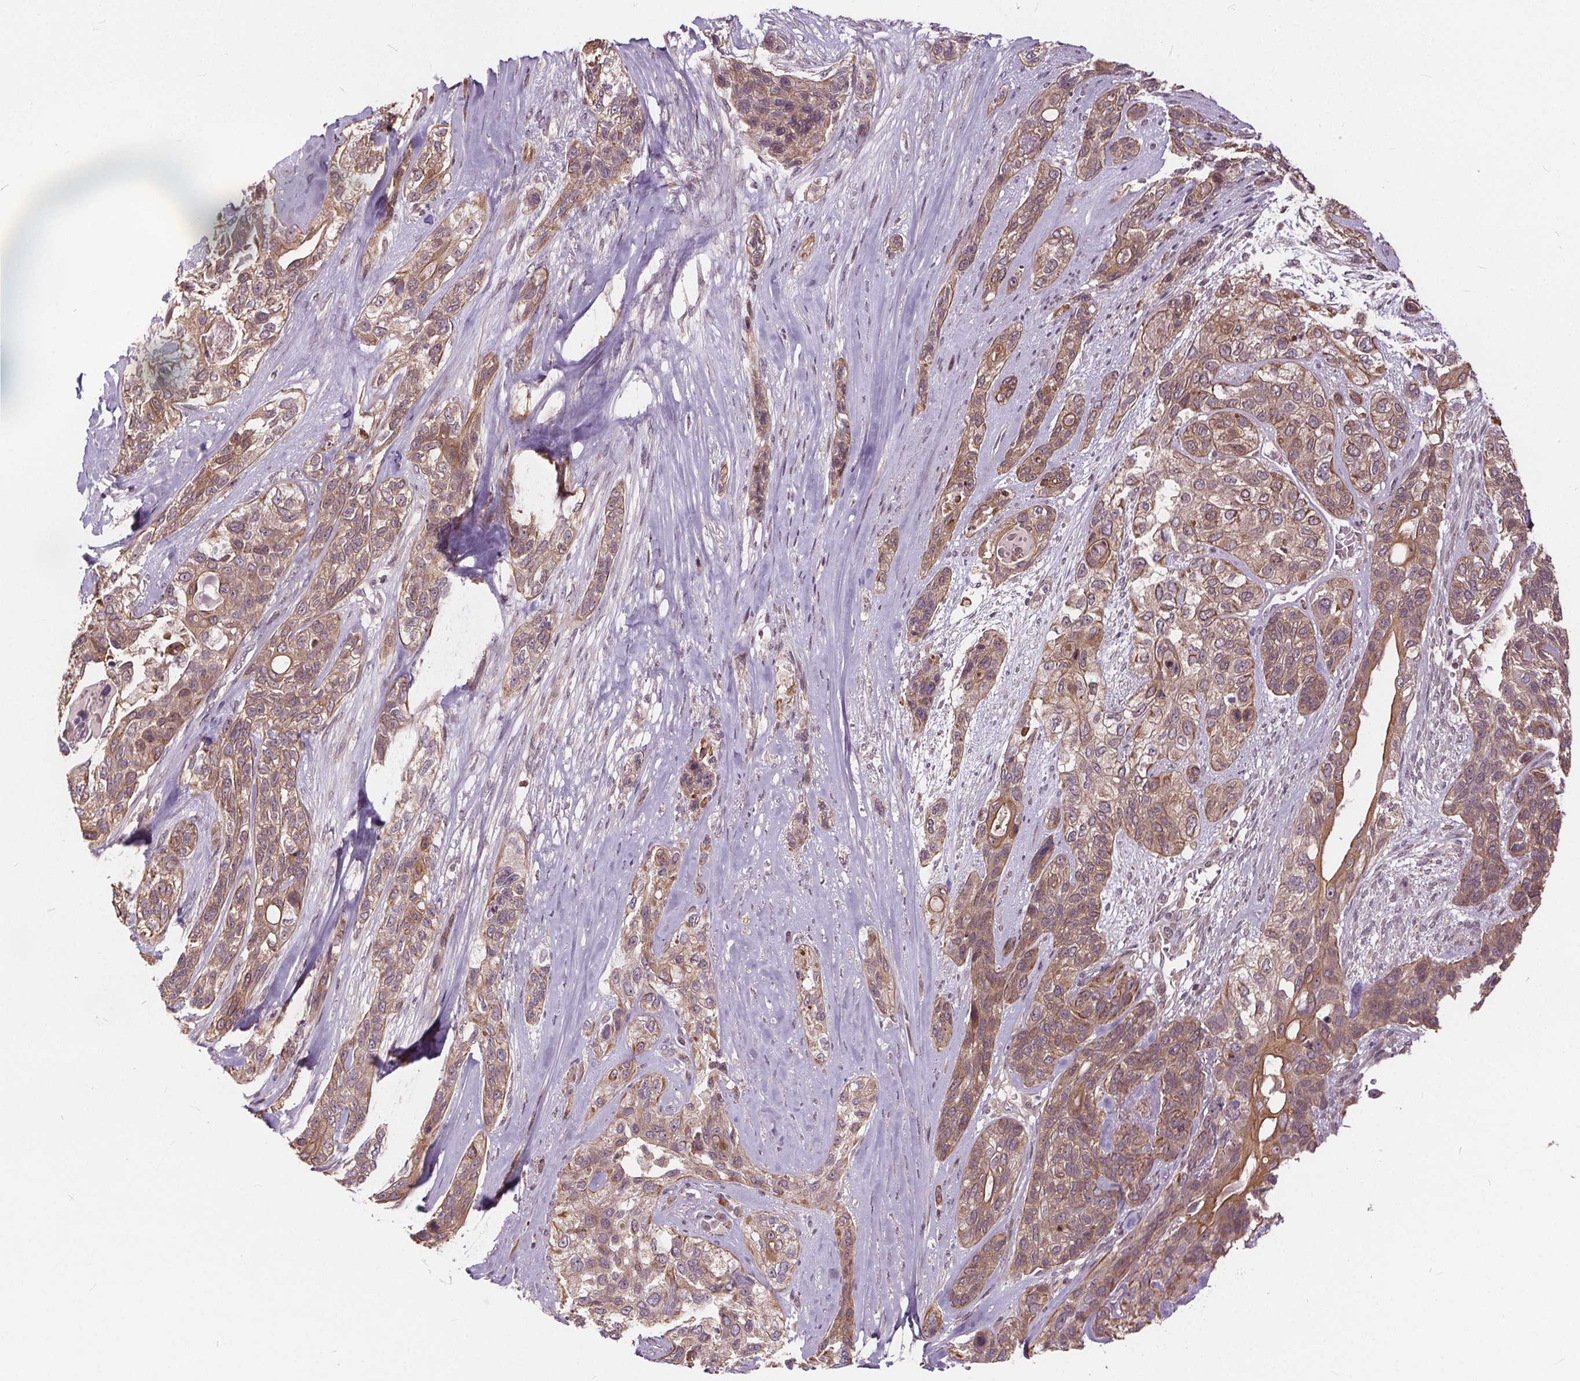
{"staining": {"intensity": "moderate", "quantity": ">75%", "location": "cytoplasmic/membranous"}, "tissue": "lung cancer", "cell_type": "Tumor cells", "image_type": "cancer", "snomed": [{"axis": "morphology", "description": "Squamous cell carcinoma, NOS"}, {"axis": "topography", "description": "Lung"}], "caption": "Tumor cells show medium levels of moderate cytoplasmic/membranous staining in about >75% of cells in squamous cell carcinoma (lung). The staining was performed using DAB, with brown indicating positive protein expression. Nuclei are stained blue with hematoxylin.", "gene": "HIF1AN", "patient": {"sex": "female", "age": 70}}